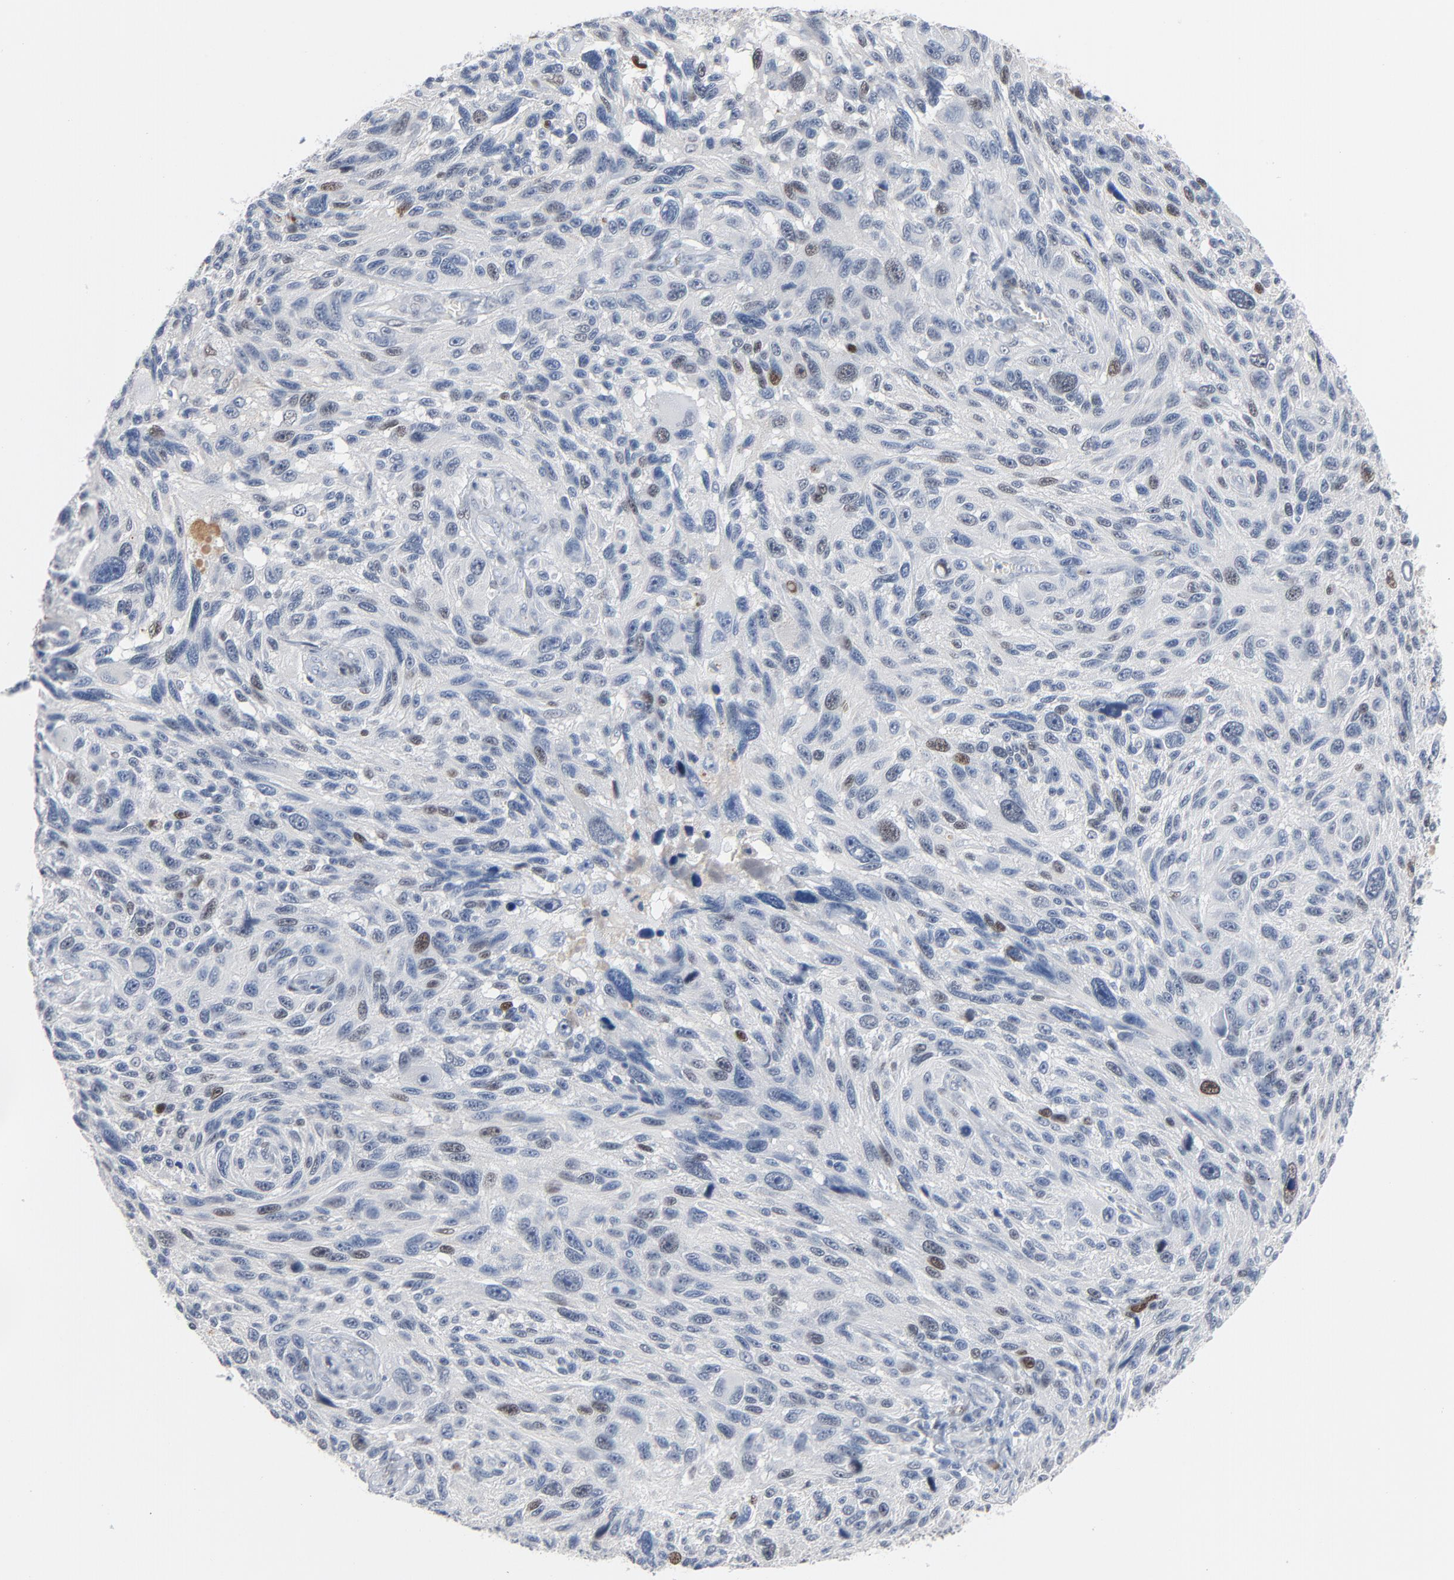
{"staining": {"intensity": "weak", "quantity": "<25%", "location": "nuclear"}, "tissue": "melanoma", "cell_type": "Tumor cells", "image_type": "cancer", "snomed": [{"axis": "morphology", "description": "Malignant melanoma, NOS"}, {"axis": "topography", "description": "Skin"}], "caption": "The histopathology image demonstrates no staining of tumor cells in melanoma.", "gene": "FOXP1", "patient": {"sex": "male", "age": 53}}